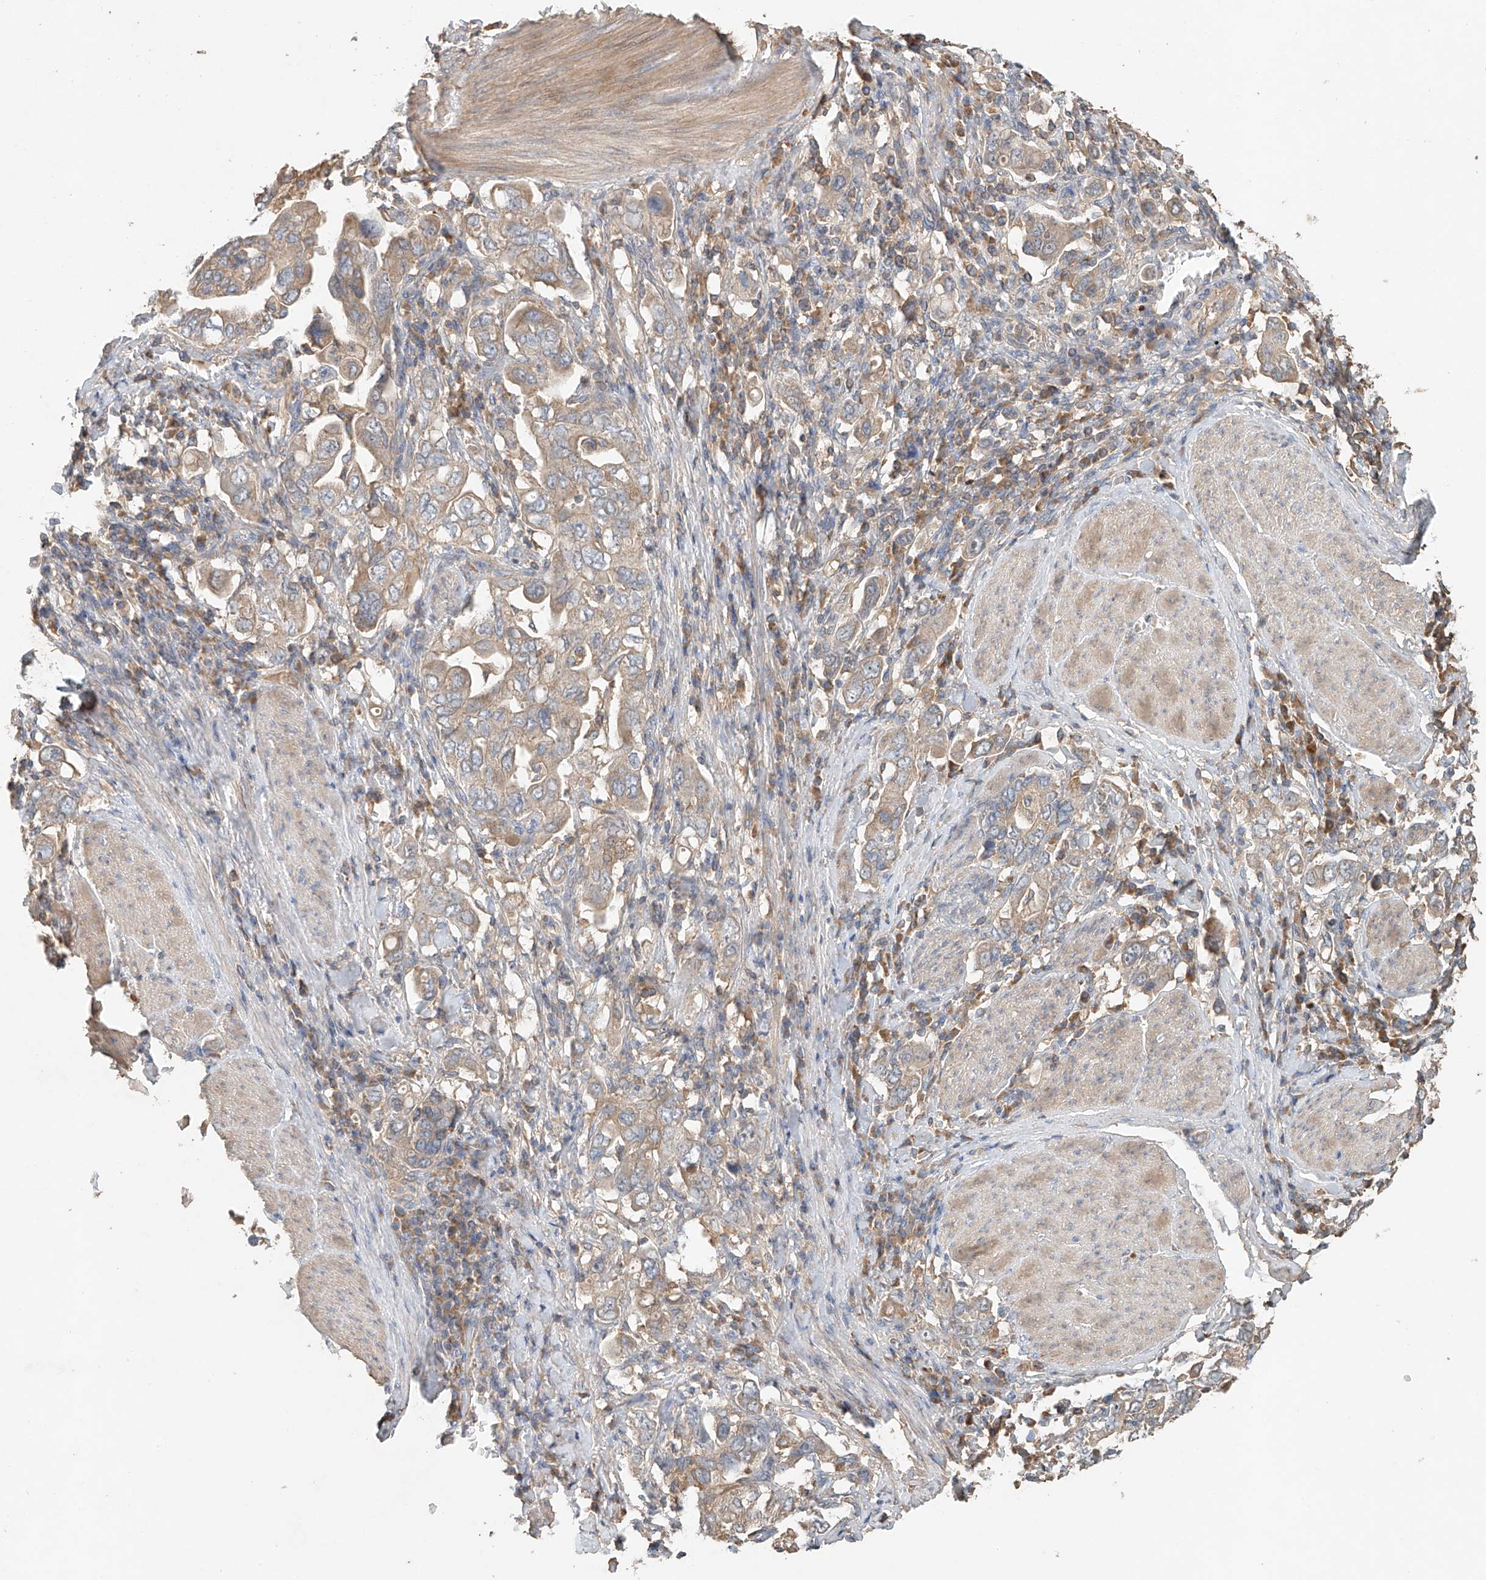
{"staining": {"intensity": "weak", "quantity": "25%-75%", "location": "cytoplasmic/membranous"}, "tissue": "stomach cancer", "cell_type": "Tumor cells", "image_type": "cancer", "snomed": [{"axis": "morphology", "description": "Adenocarcinoma, NOS"}, {"axis": "topography", "description": "Stomach, upper"}], "caption": "Tumor cells reveal low levels of weak cytoplasmic/membranous expression in approximately 25%-75% of cells in human stomach cancer.", "gene": "GNB1L", "patient": {"sex": "male", "age": 62}}